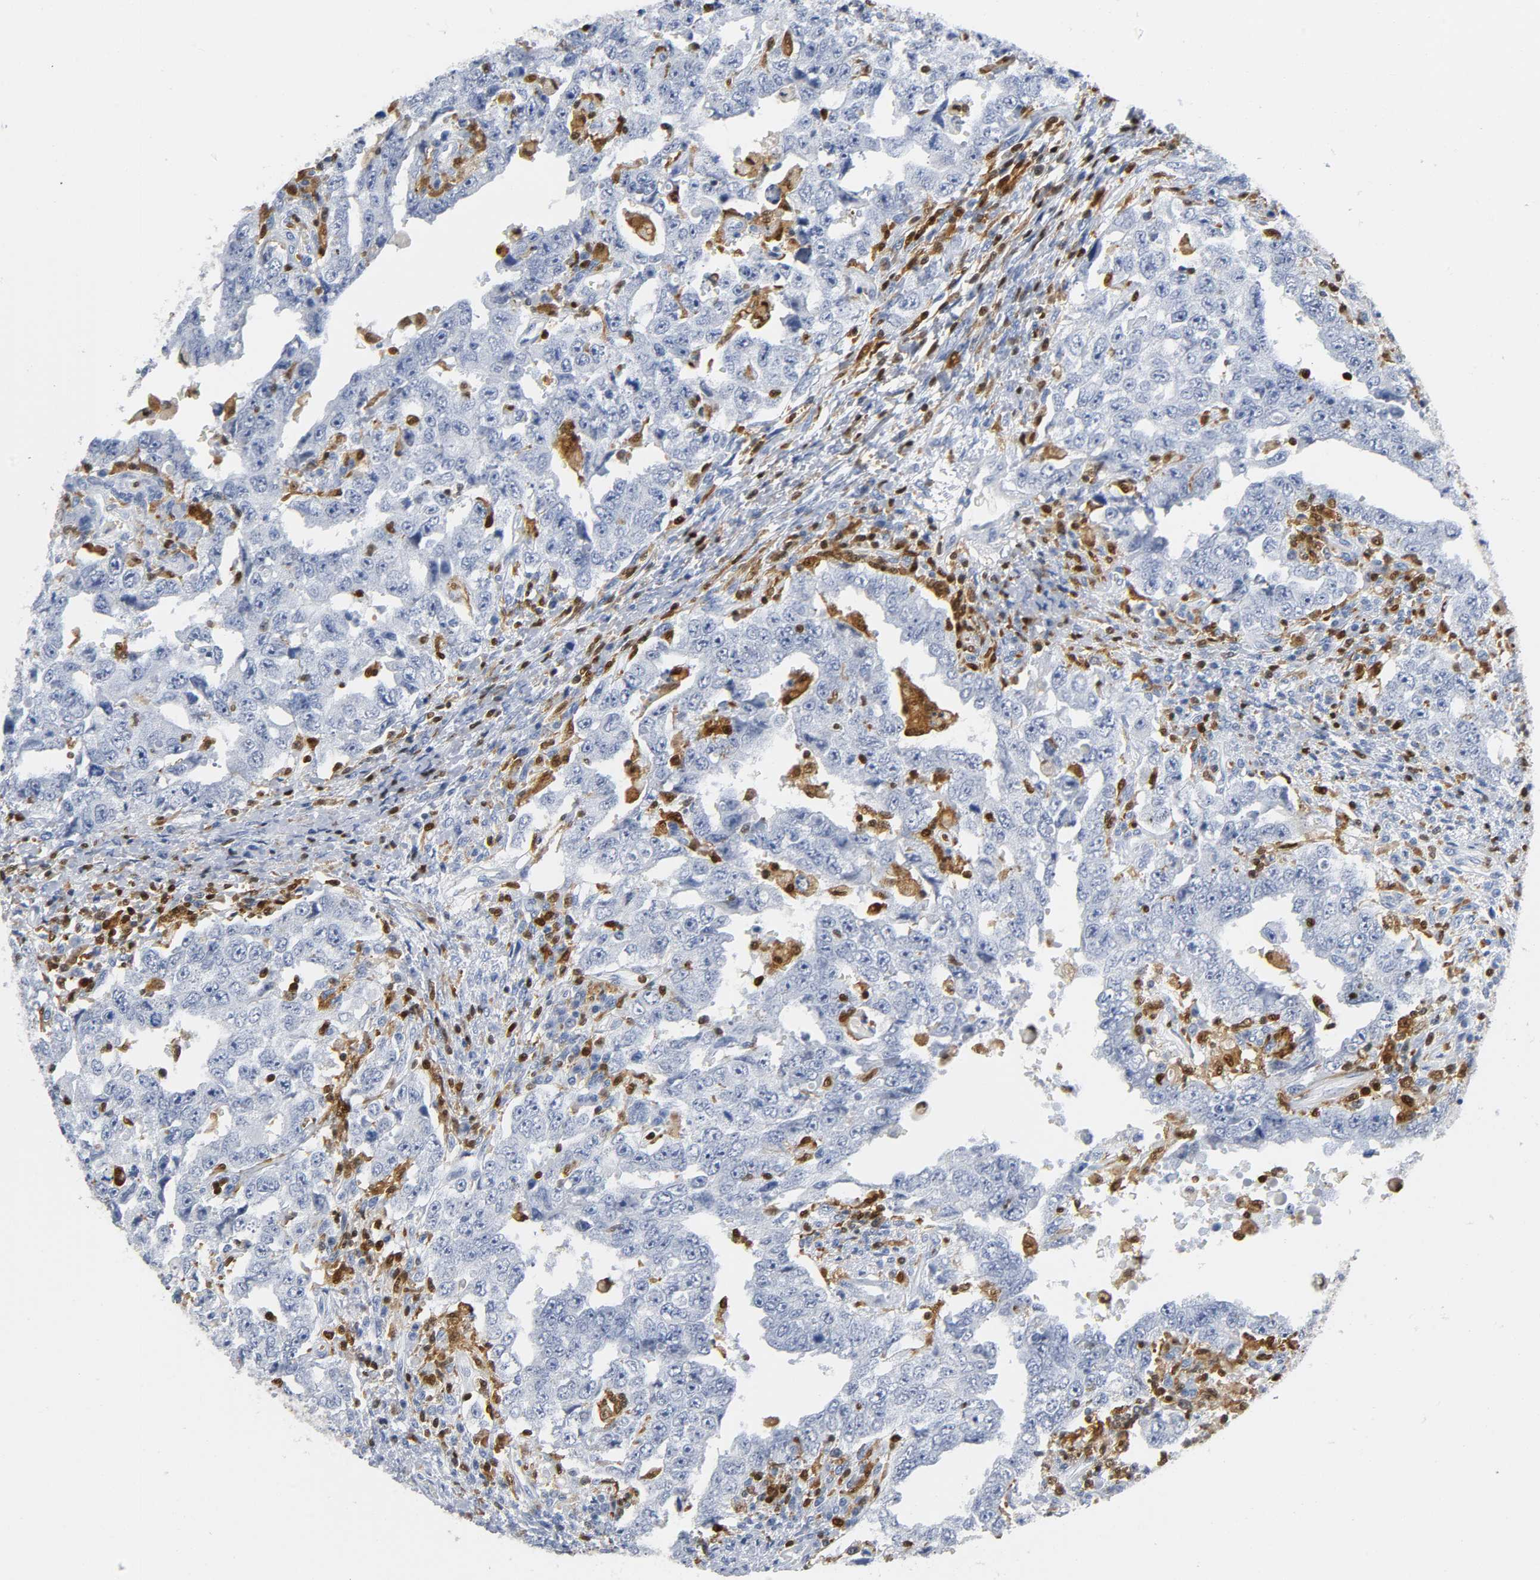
{"staining": {"intensity": "negative", "quantity": "none", "location": "none"}, "tissue": "testis cancer", "cell_type": "Tumor cells", "image_type": "cancer", "snomed": [{"axis": "morphology", "description": "Carcinoma, Embryonal, NOS"}, {"axis": "topography", "description": "Testis"}], "caption": "The micrograph displays no staining of tumor cells in testis cancer.", "gene": "DOK2", "patient": {"sex": "male", "age": 26}}